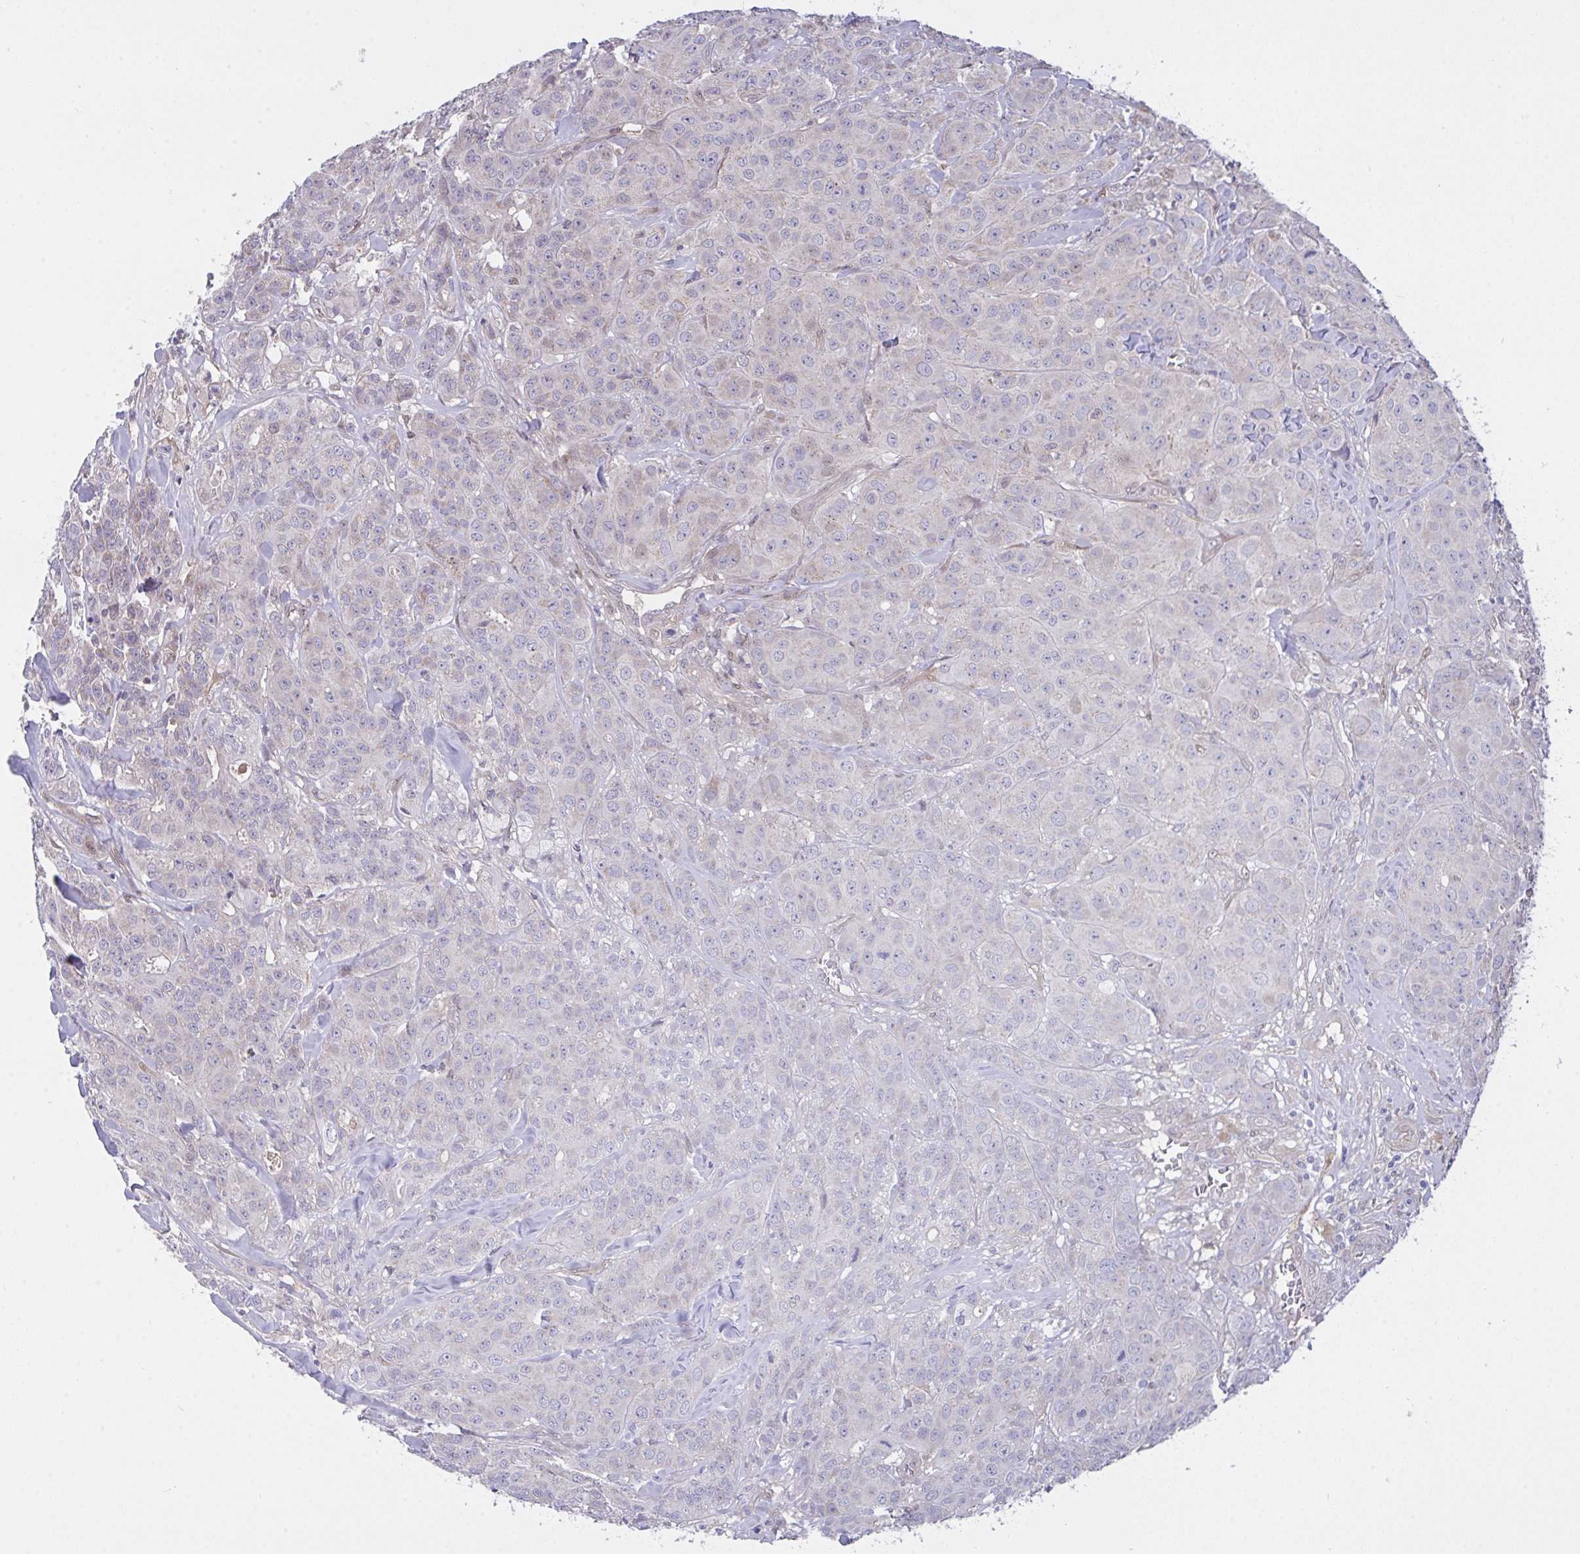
{"staining": {"intensity": "negative", "quantity": "none", "location": "none"}, "tissue": "breast cancer", "cell_type": "Tumor cells", "image_type": "cancer", "snomed": [{"axis": "morphology", "description": "Normal tissue, NOS"}, {"axis": "morphology", "description": "Duct carcinoma"}, {"axis": "topography", "description": "Breast"}], "caption": "Immunohistochemical staining of breast cancer displays no significant expression in tumor cells. (DAB immunohistochemistry (IHC) with hematoxylin counter stain).", "gene": "L3HYPDH", "patient": {"sex": "female", "age": 43}}